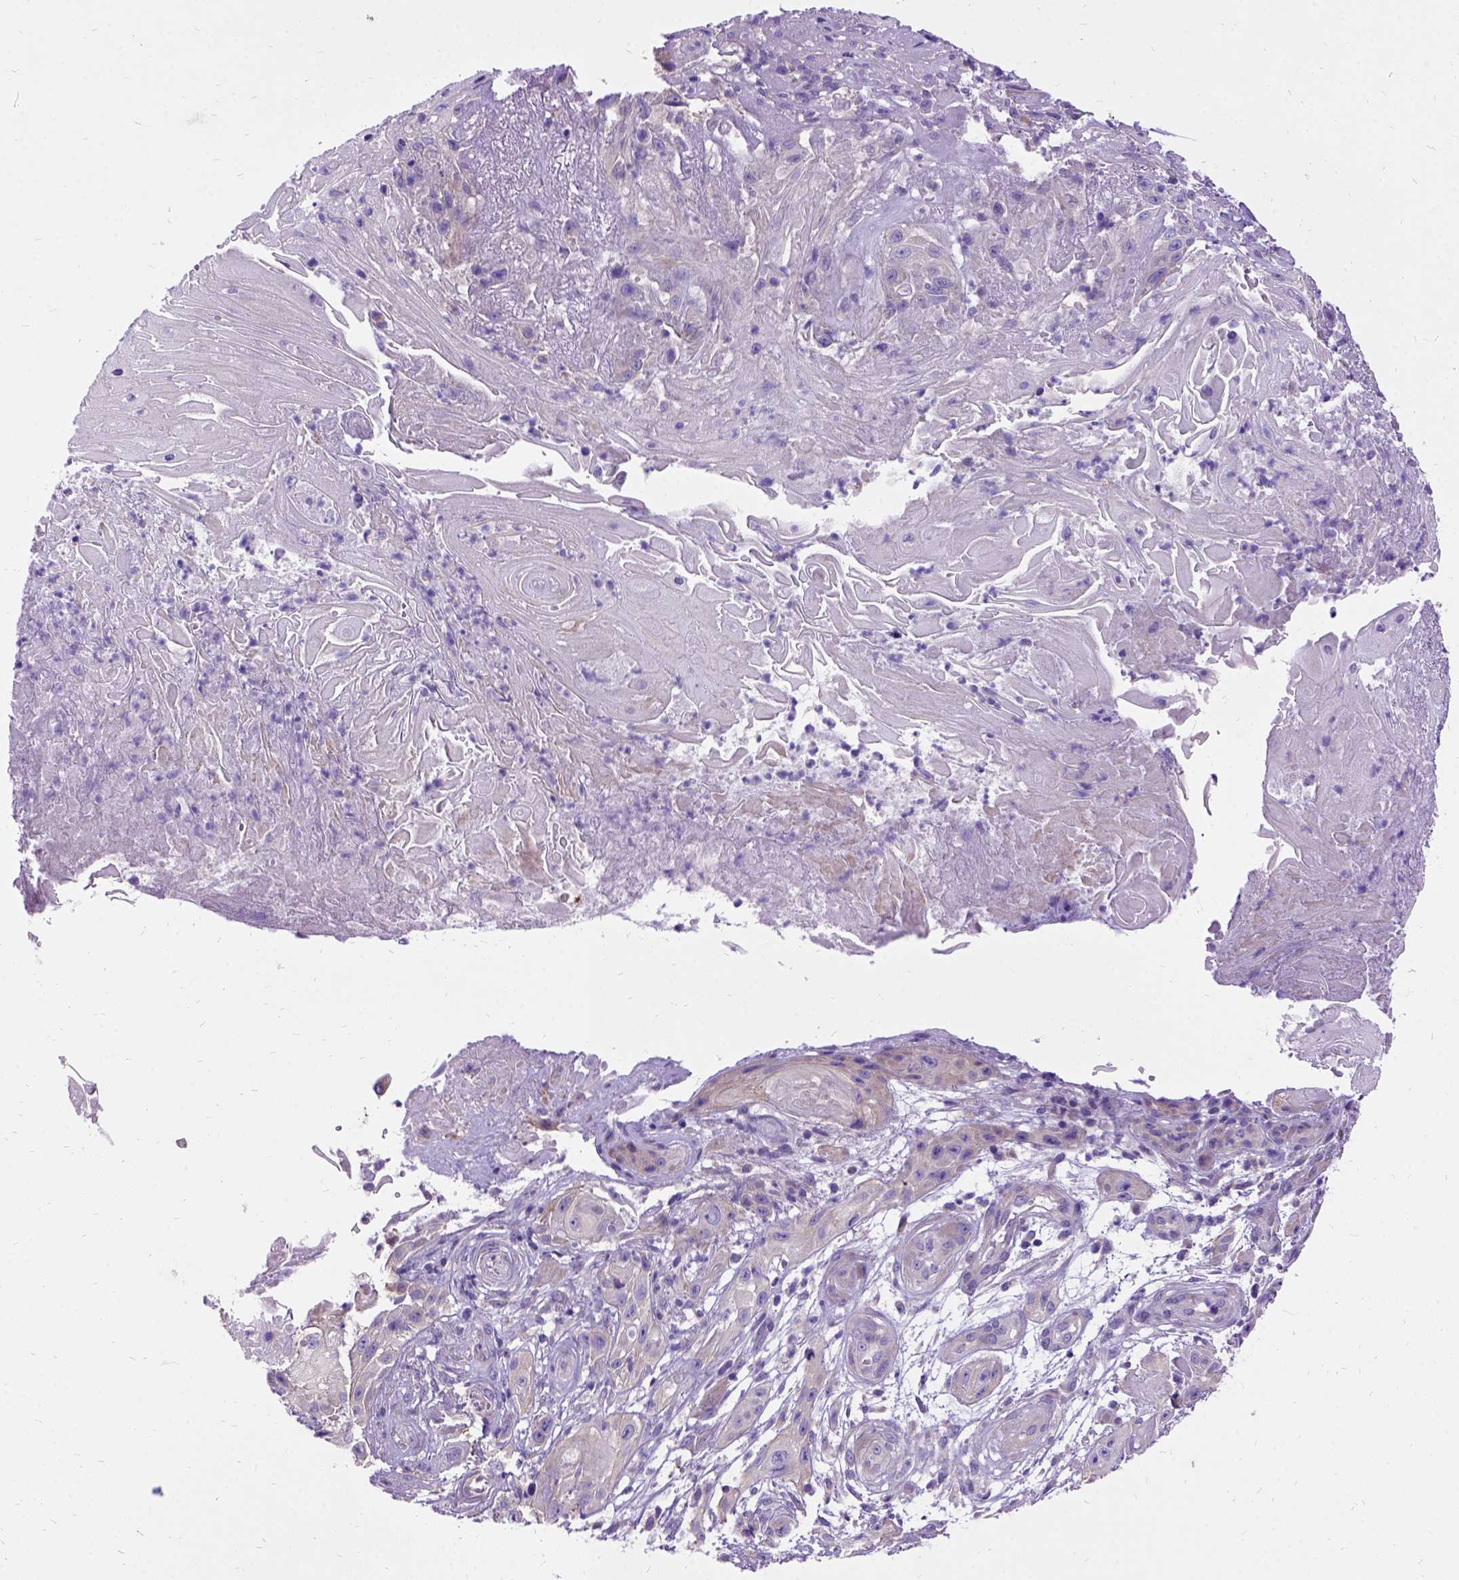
{"staining": {"intensity": "negative", "quantity": "none", "location": "none"}, "tissue": "skin cancer", "cell_type": "Tumor cells", "image_type": "cancer", "snomed": [{"axis": "morphology", "description": "Squamous cell carcinoma, NOS"}, {"axis": "topography", "description": "Skin"}], "caption": "IHC of human skin squamous cell carcinoma reveals no staining in tumor cells.", "gene": "CFAP54", "patient": {"sex": "male", "age": 62}}